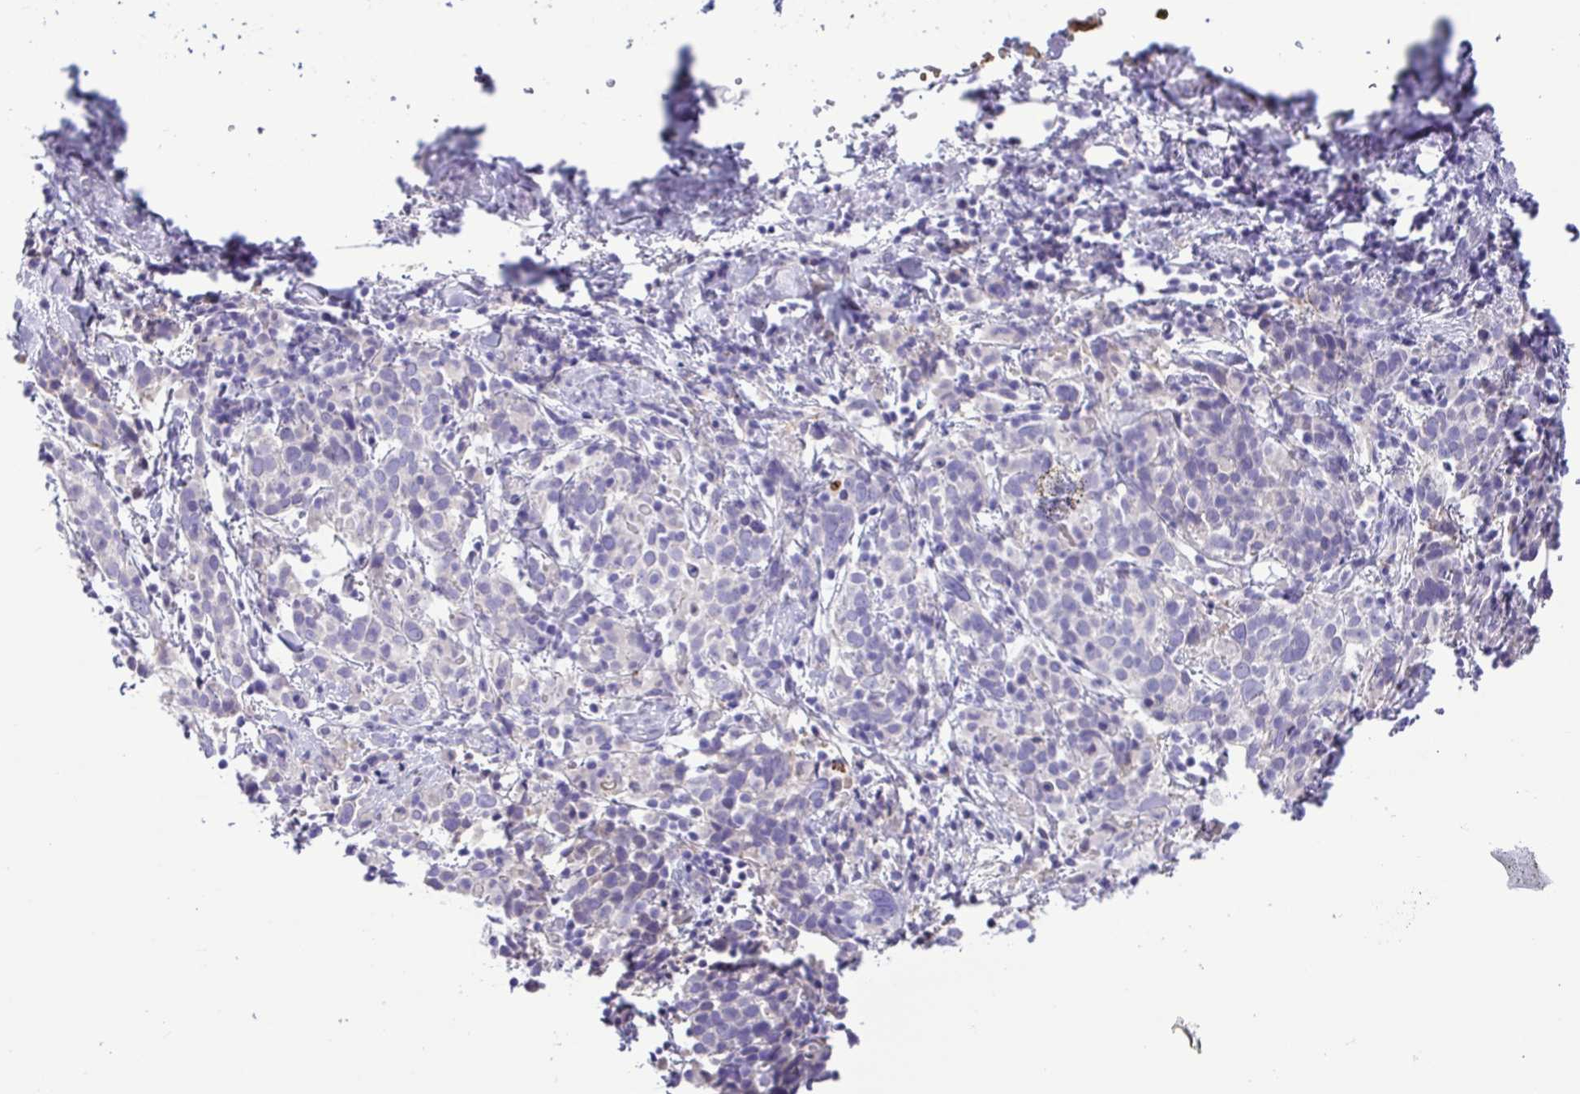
{"staining": {"intensity": "negative", "quantity": "none", "location": "none"}, "tissue": "cervical cancer", "cell_type": "Tumor cells", "image_type": "cancer", "snomed": [{"axis": "morphology", "description": "Squamous cell carcinoma, NOS"}, {"axis": "topography", "description": "Cervix"}], "caption": "The histopathology image shows no significant positivity in tumor cells of cervical cancer.", "gene": "IGFL1", "patient": {"sex": "female", "age": 61}}